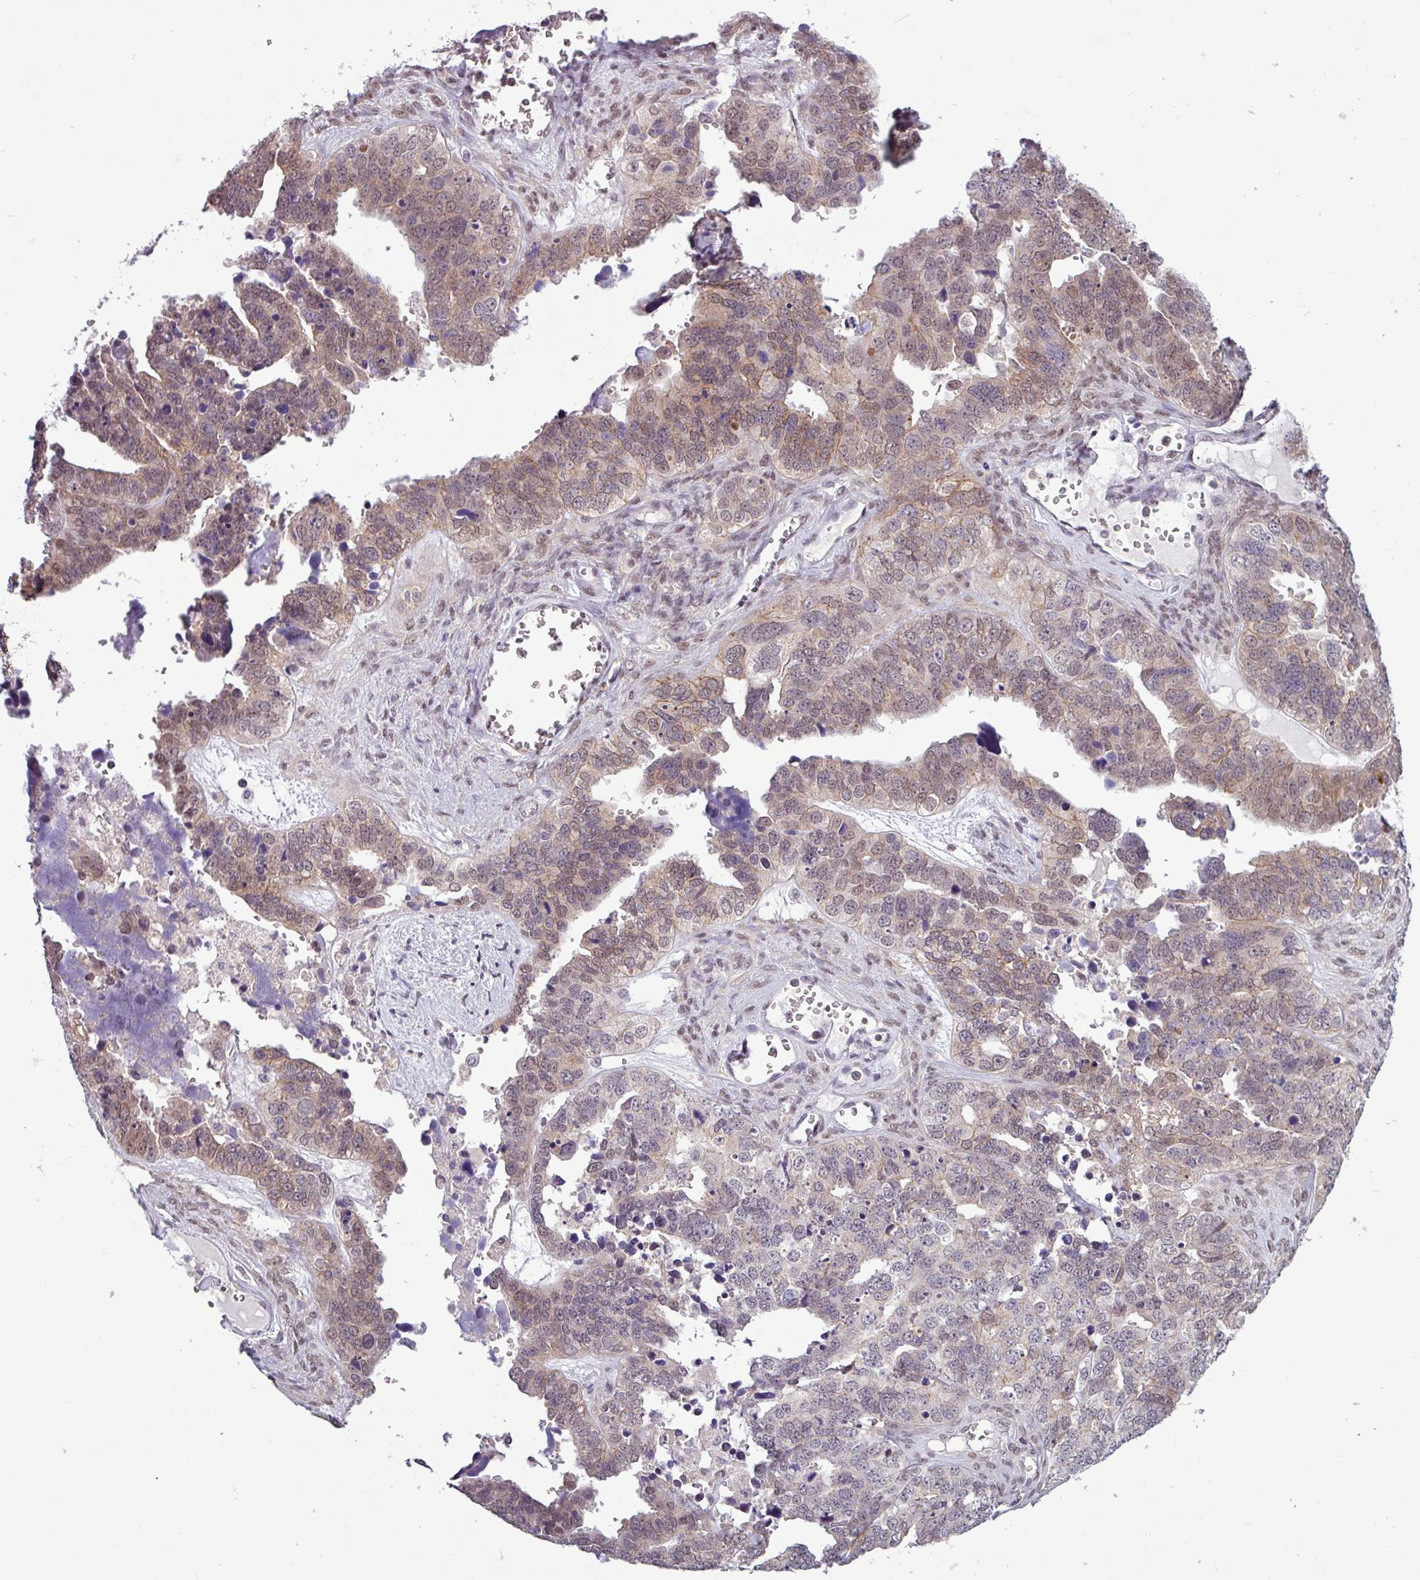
{"staining": {"intensity": "moderate", "quantity": "25%-75%", "location": "nuclear"}, "tissue": "ovarian cancer", "cell_type": "Tumor cells", "image_type": "cancer", "snomed": [{"axis": "morphology", "description": "Cystadenocarcinoma, serous, NOS"}, {"axis": "topography", "description": "Ovary"}], "caption": "This histopathology image shows IHC staining of ovarian cancer (serous cystadenocarcinoma), with medium moderate nuclear expression in approximately 25%-75% of tumor cells.", "gene": "NOTCH2", "patient": {"sex": "female", "age": 76}}